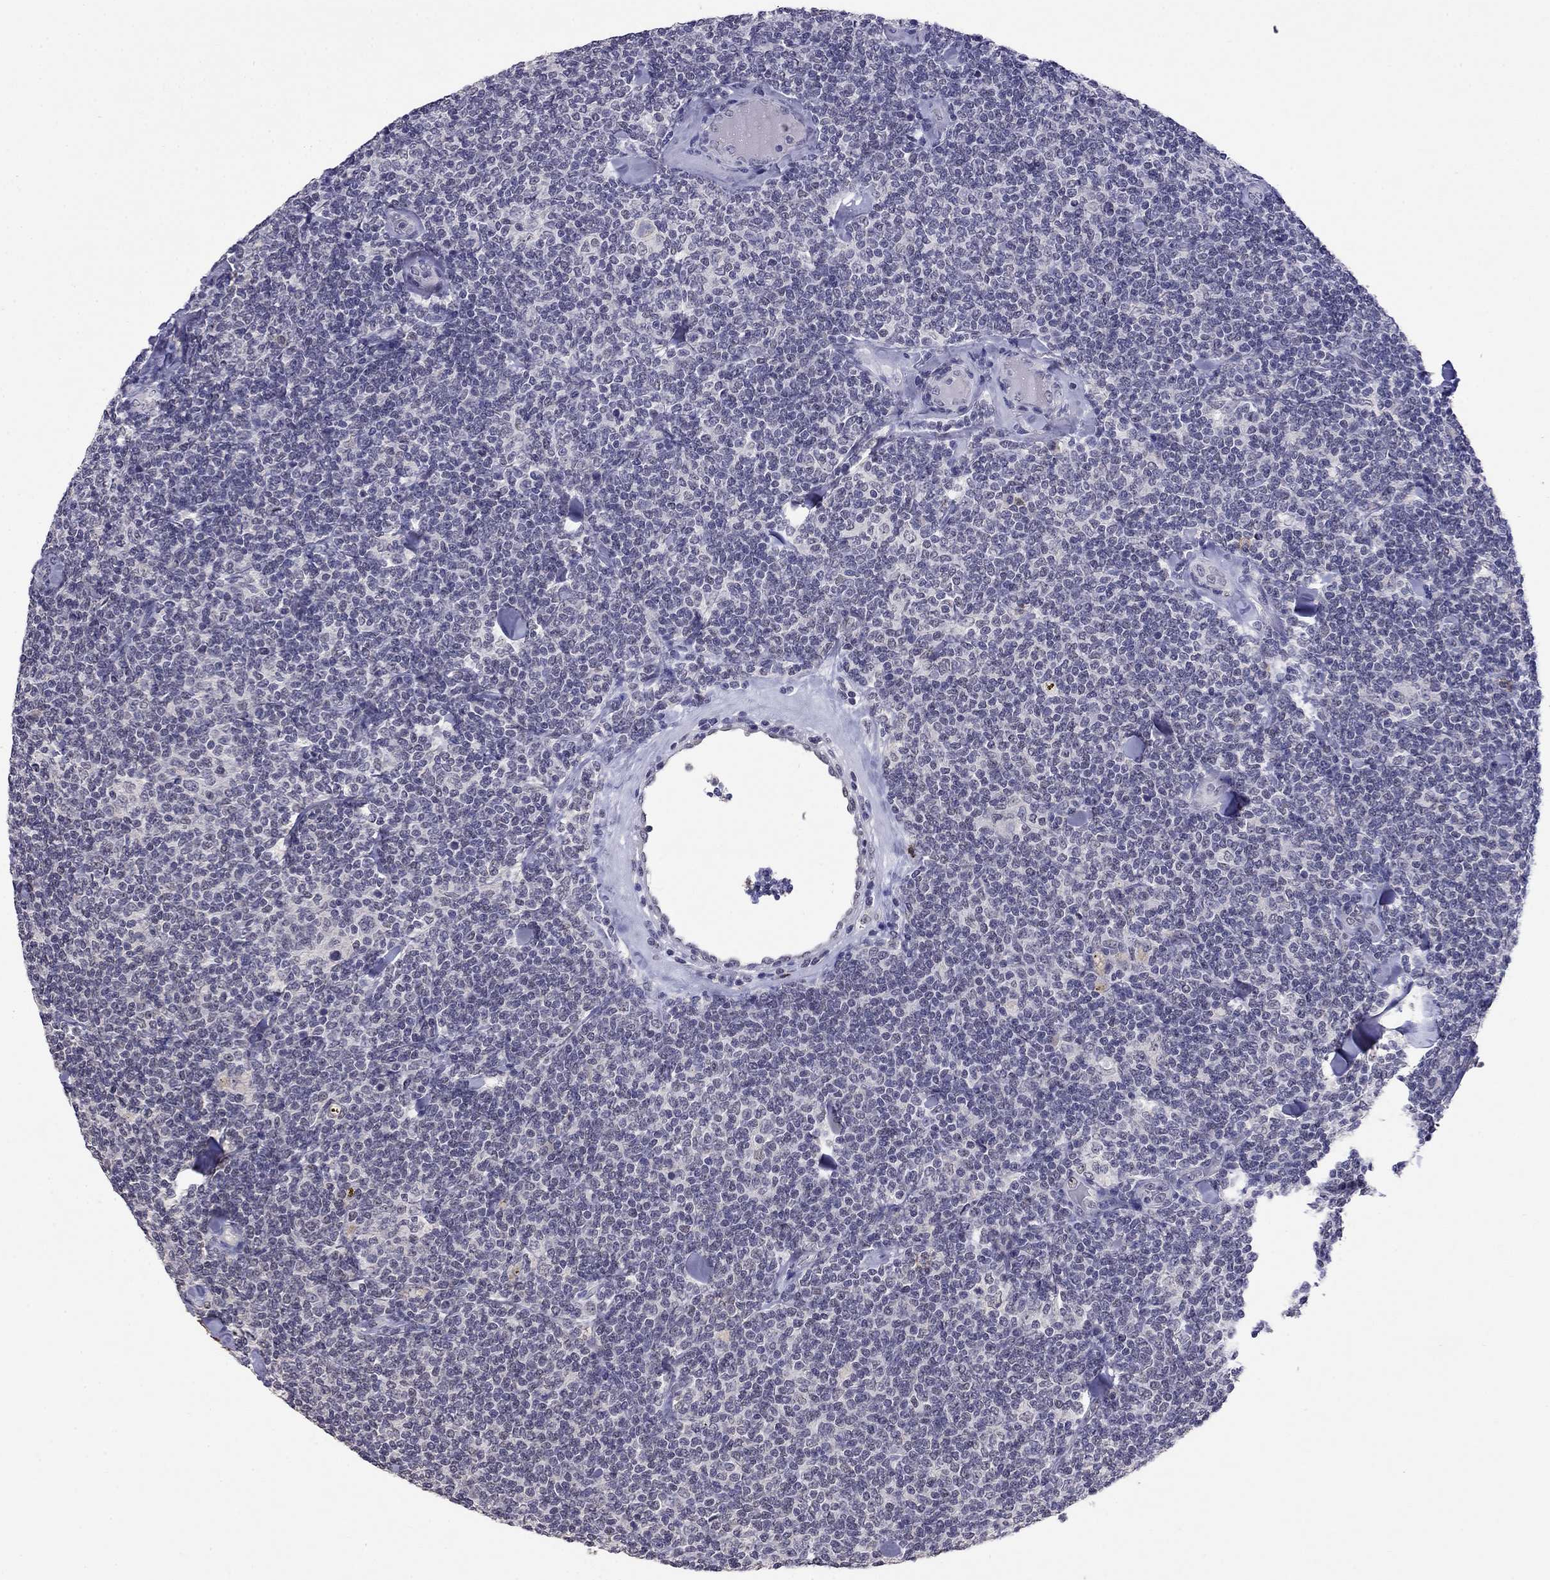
{"staining": {"intensity": "negative", "quantity": "none", "location": "none"}, "tissue": "lymphoma", "cell_type": "Tumor cells", "image_type": "cancer", "snomed": [{"axis": "morphology", "description": "Malignant lymphoma, non-Hodgkin's type, Low grade"}, {"axis": "topography", "description": "Lymph node"}], "caption": "High power microscopy micrograph of an immunohistochemistry histopathology image of lymphoma, revealing no significant positivity in tumor cells.", "gene": "WNK3", "patient": {"sex": "female", "age": 56}}